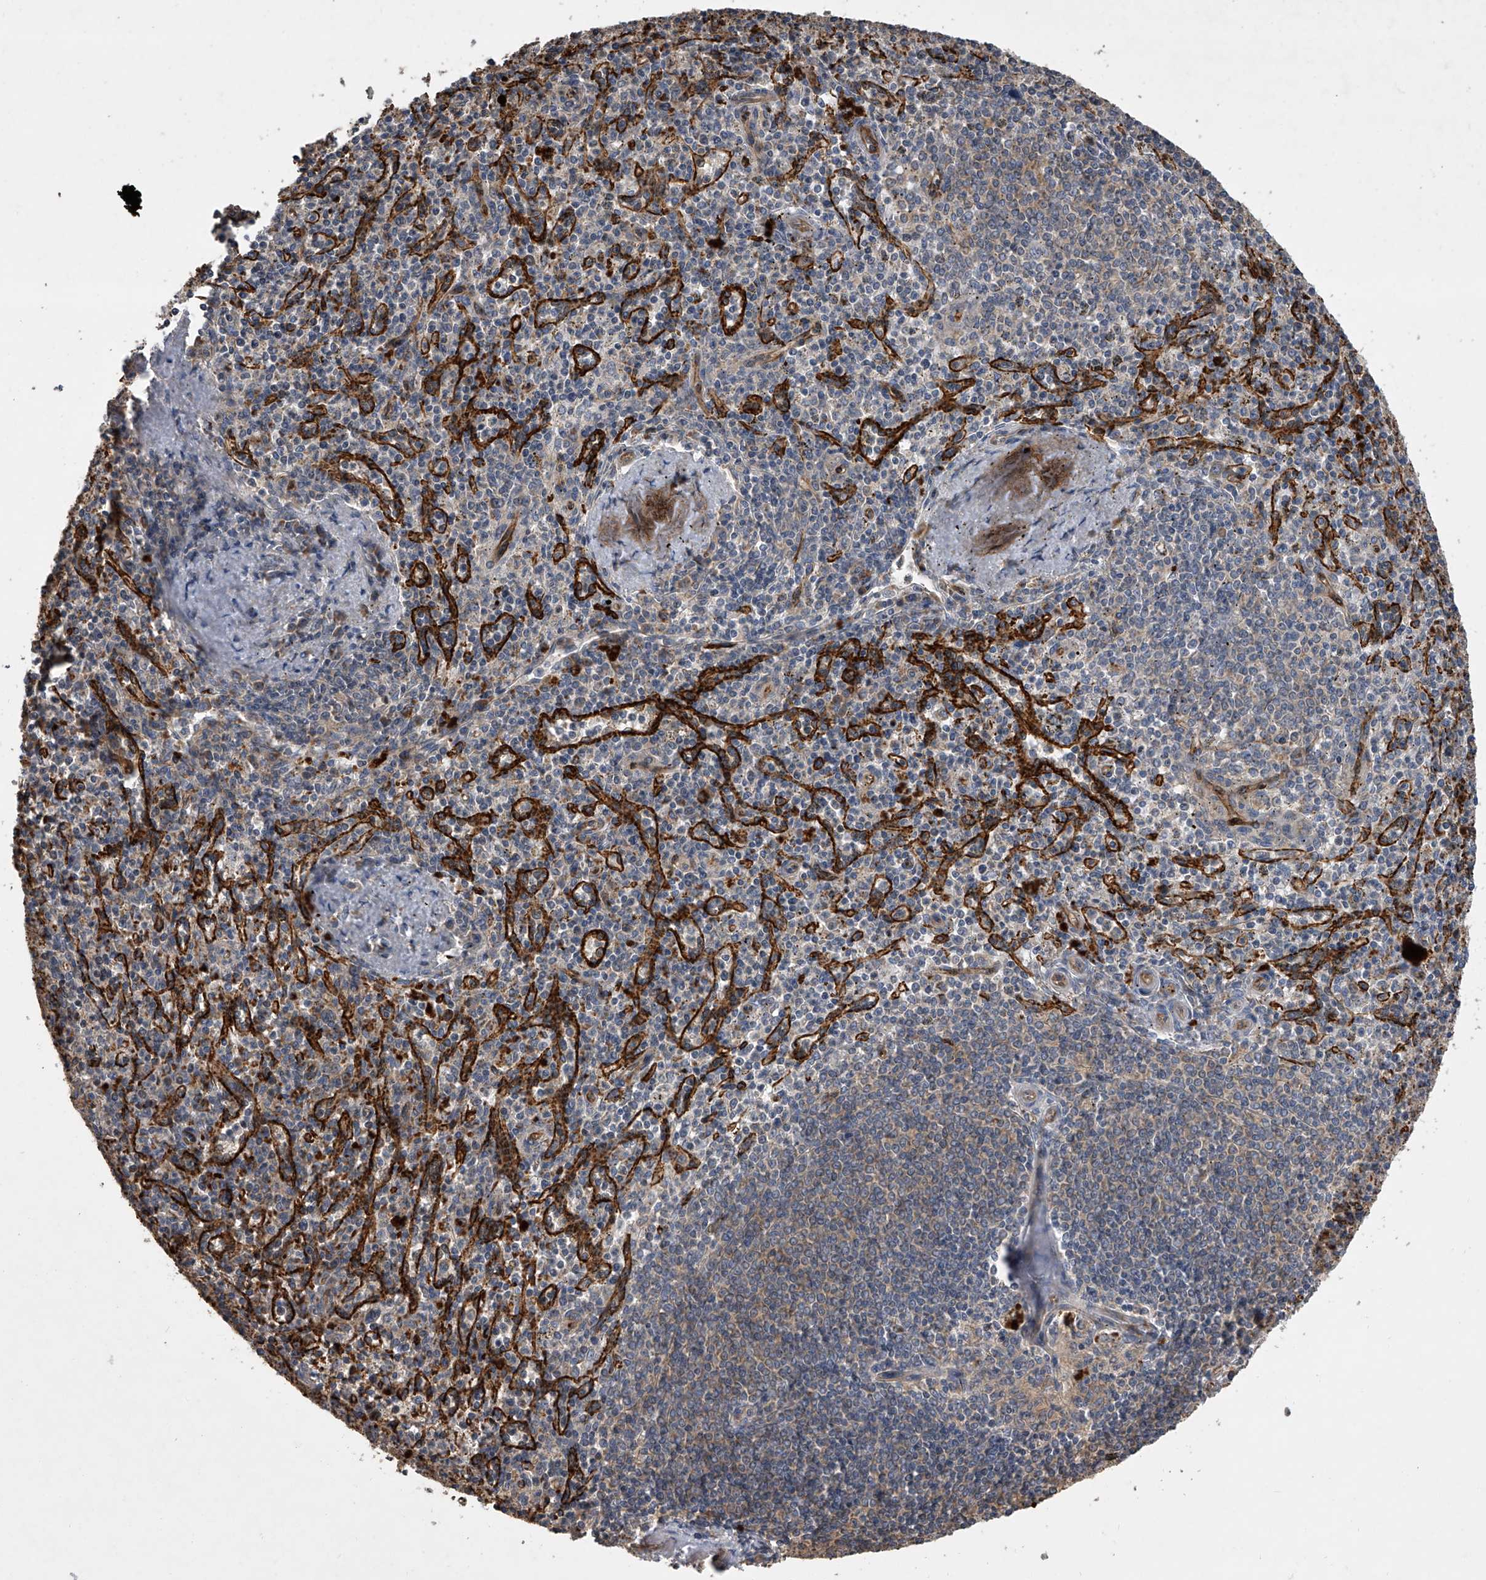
{"staining": {"intensity": "negative", "quantity": "none", "location": "none"}, "tissue": "spleen", "cell_type": "Cells in red pulp", "image_type": "normal", "snomed": [{"axis": "morphology", "description": "Normal tissue, NOS"}, {"axis": "topography", "description": "Spleen"}], "caption": "This micrograph is of unremarkable spleen stained with IHC to label a protein in brown with the nuclei are counter-stained blue. There is no expression in cells in red pulp.", "gene": "DOCK9", "patient": {"sex": "male", "age": 72}}